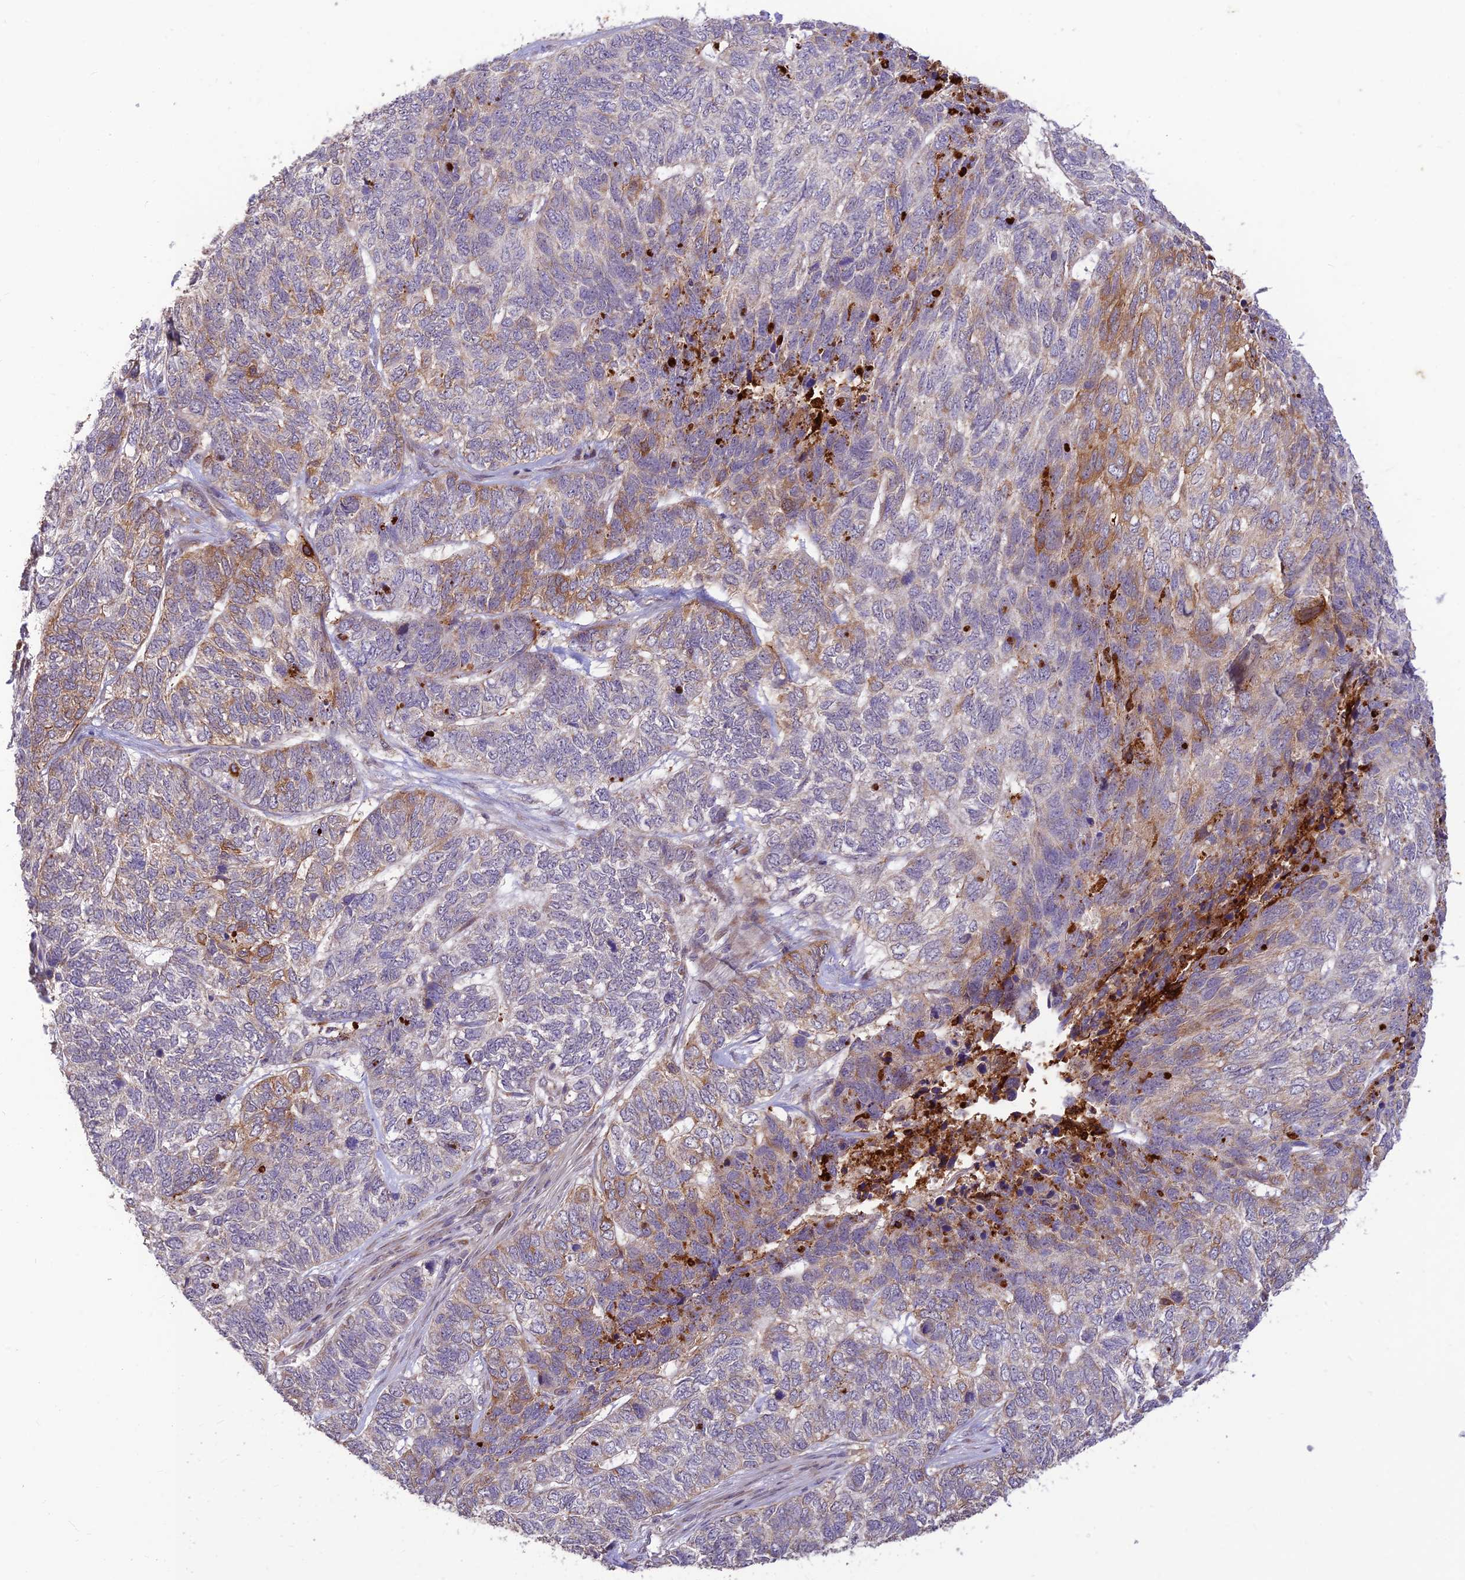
{"staining": {"intensity": "moderate", "quantity": "<25%", "location": "cytoplasmic/membranous"}, "tissue": "skin cancer", "cell_type": "Tumor cells", "image_type": "cancer", "snomed": [{"axis": "morphology", "description": "Basal cell carcinoma"}, {"axis": "topography", "description": "Skin"}], "caption": "A brown stain shows moderate cytoplasmic/membranous expression of a protein in human skin cancer (basal cell carcinoma) tumor cells.", "gene": "ASPDH", "patient": {"sex": "female", "age": 65}}